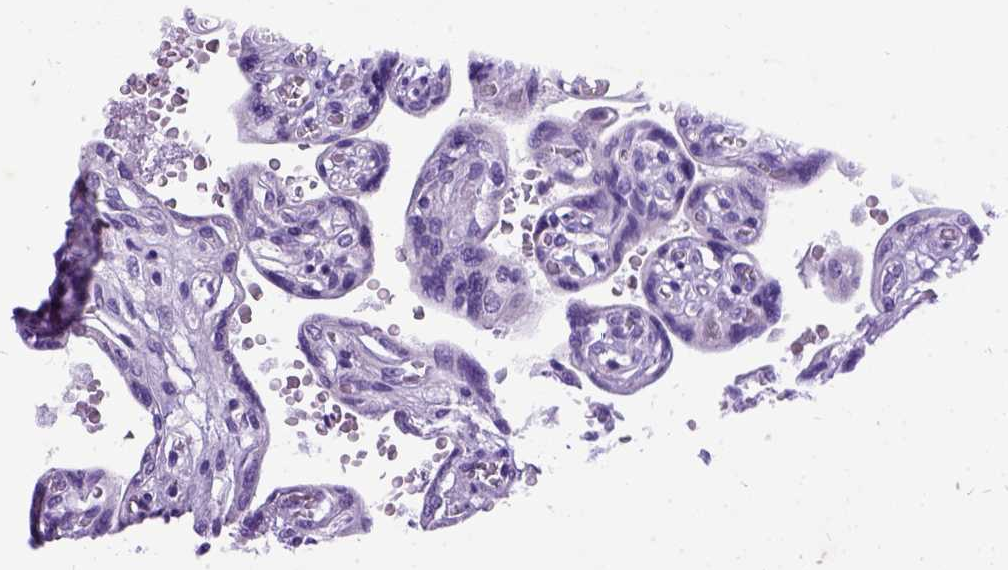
{"staining": {"intensity": "negative", "quantity": "none", "location": "none"}, "tissue": "placenta", "cell_type": "Decidual cells", "image_type": "normal", "snomed": [{"axis": "morphology", "description": "Normal tissue, NOS"}, {"axis": "topography", "description": "Placenta"}], "caption": "Image shows no significant protein staining in decidual cells of normal placenta. The staining is performed using DAB brown chromogen with nuclei counter-stained in using hematoxylin.", "gene": "CFAP54", "patient": {"sex": "female", "age": 32}}